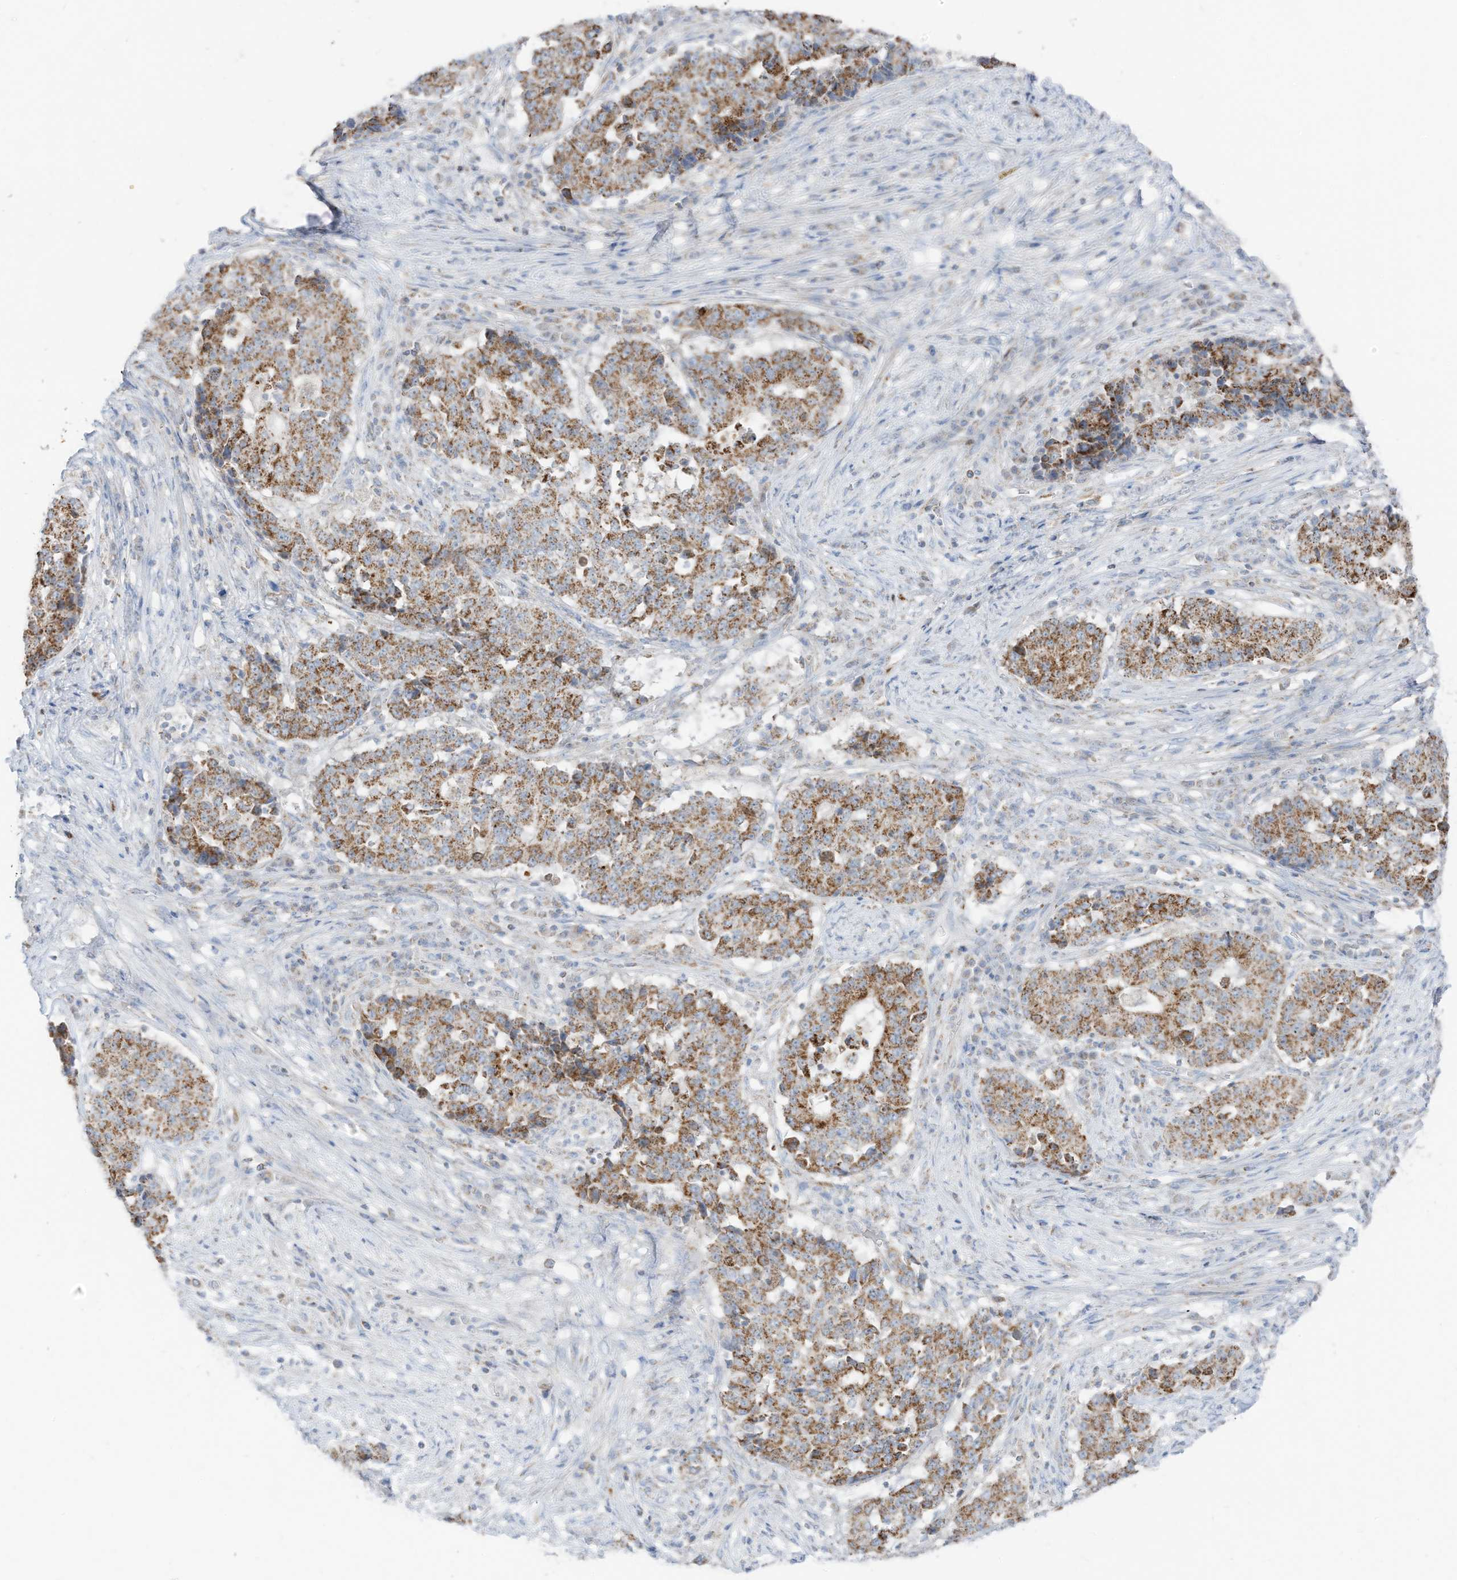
{"staining": {"intensity": "moderate", "quantity": ">75%", "location": "cytoplasmic/membranous"}, "tissue": "stomach cancer", "cell_type": "Tumor cells", "image_type": "cancer", "snomed": [{"axis": "morphology", "description": "Adenocarcinoma, NOS"}, {"axis": "topography", "description": "Stomach"}], "caption": "Human stomach cancer (adenocarcinoma) stained with a protein marker demonstrates moderate staining in tumor cells.", "gene": "ETHE1", "patient": {"sex": "male", "age": 59}}